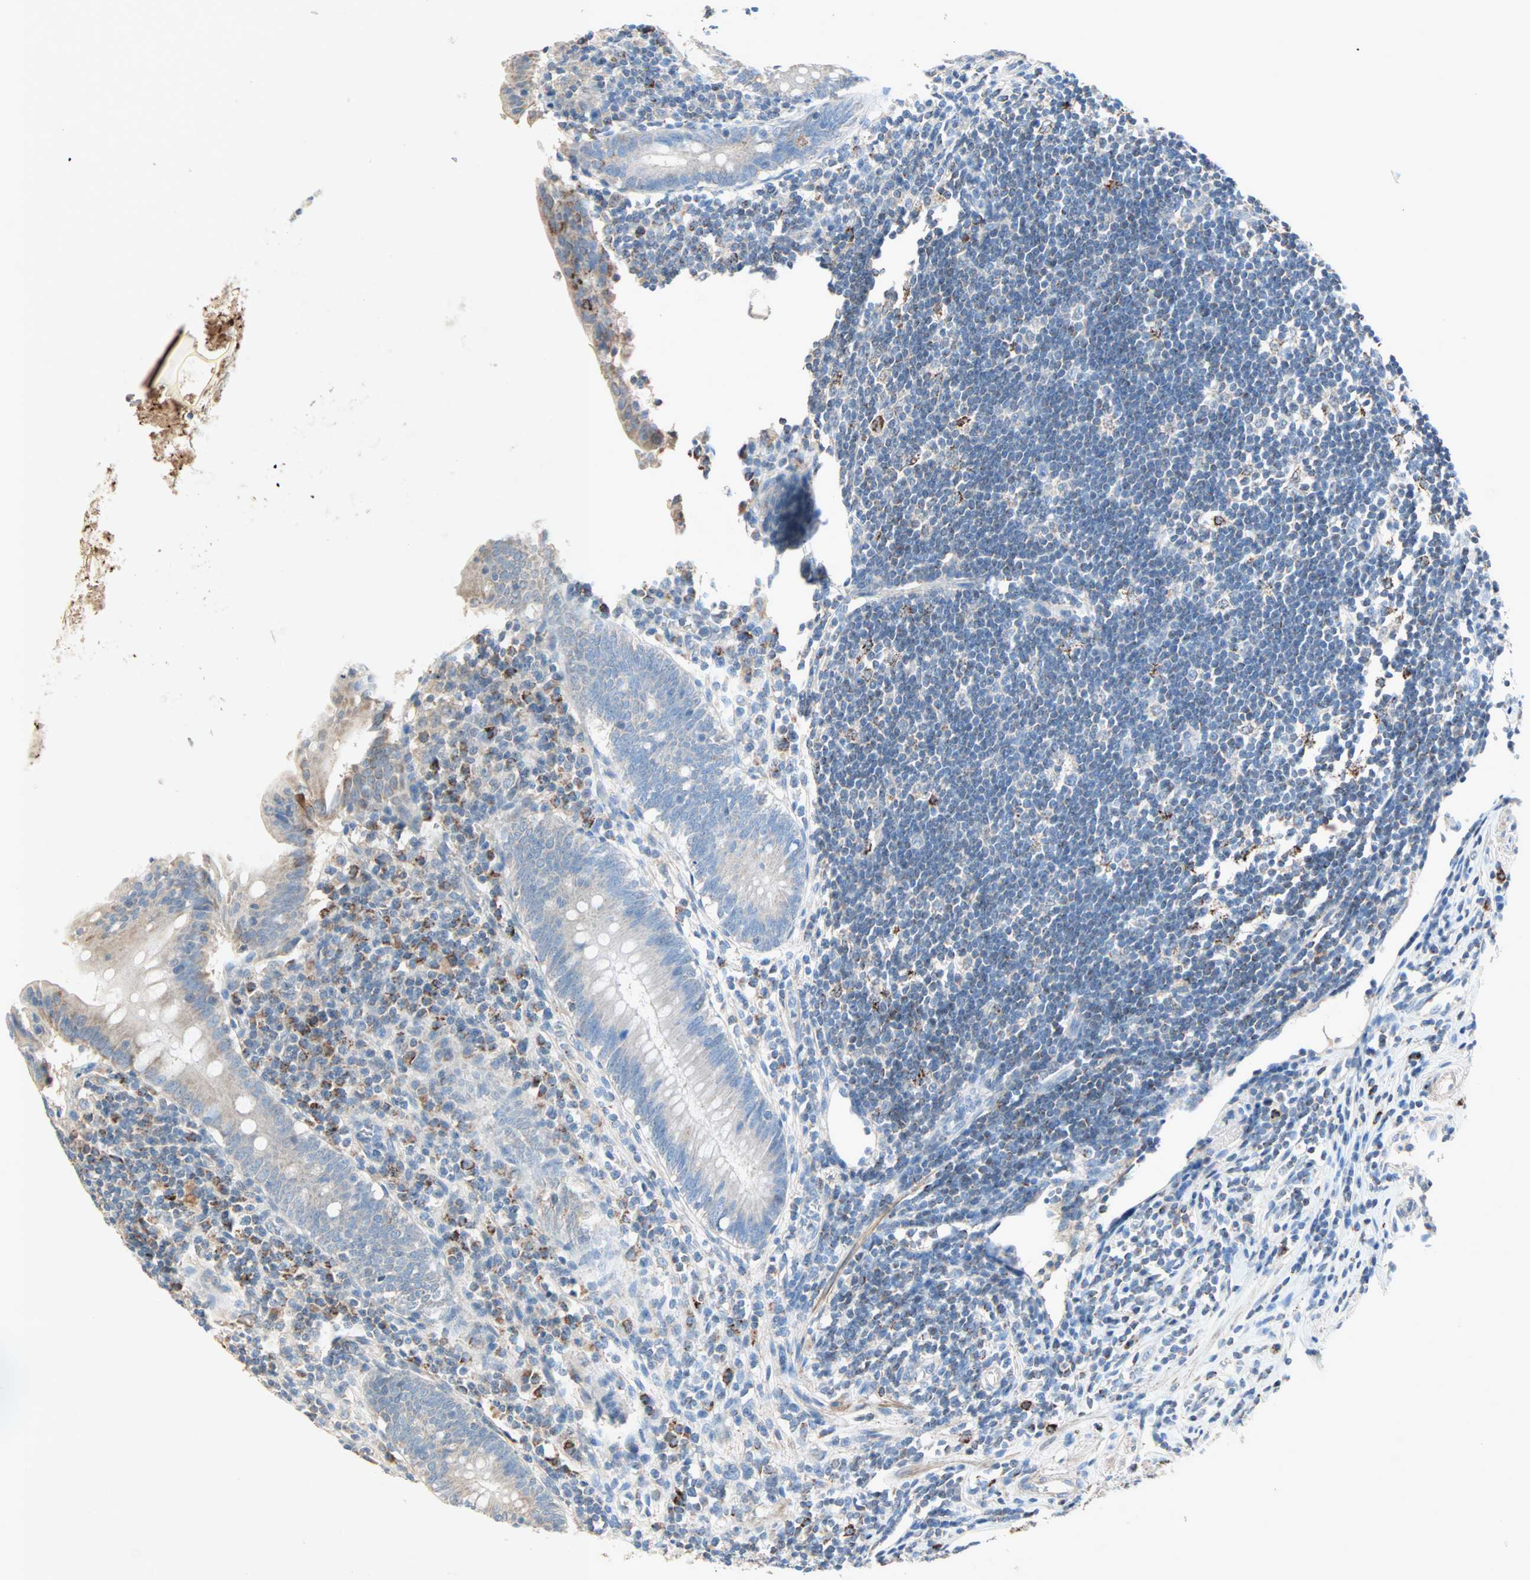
{"staining": {"intensity": "moderate", "quantity": "<25%", "location": "cytoplasmic/membranous"}, "tissue": "appendix", "cell_type": "Glandular cells", "image_type": "normal", "snomed": [{"axis": "morphology", "description": "Normal tissue, NOS"}, {"axis": "topography", "description": "Appendix"}], "caption": "Approximately <25% of glandular cells in benign human appendix exhibit moderate cytoplasmic/membranous protein expression as visualized by brown immunohistochemical staining.", "gene": "ACVRL1", "patient": {"sex": "female", "age": 50}}